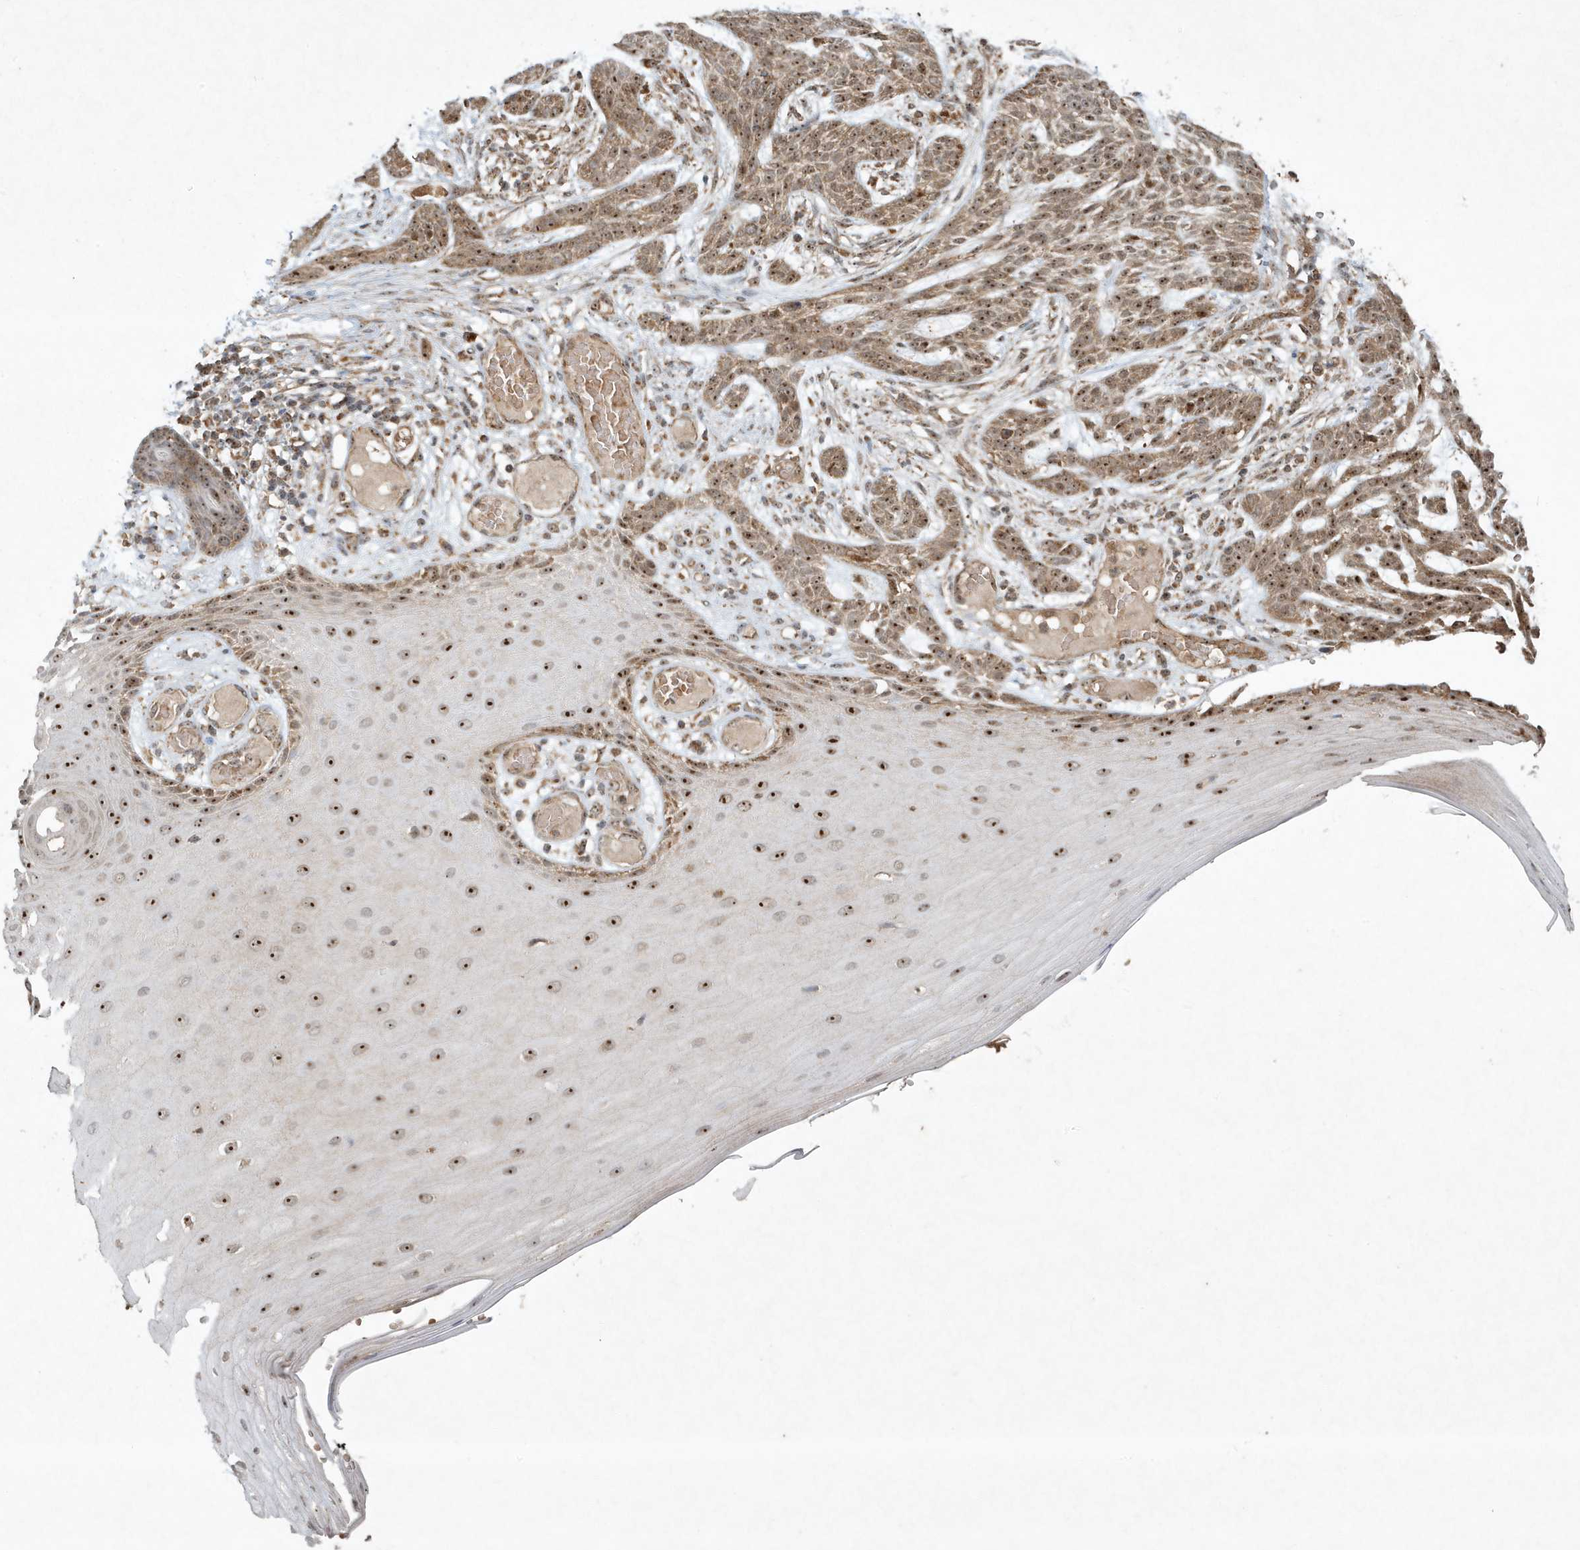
{"staining": {"intensity": "moderate", "quantity": ">75%", "location": "cytoplasmic/membranous,nuclear"}, "tissue": "skin cancer", "cell_type": "Tumor cells", "image_type": "cancer", "snomed": [{"axis": "morphology", "description": "Basal cell carcinoma"}, {"axis": "topography", "description": "Skin"}], "caption": "A brown stain labels moderate cytoplasmic/membranous and nuclear staining of a protein in skin cancer (basal cell carcinoma) tumor cells.", "gene": "ABCB9", "patient": {"sex": "female", "age": 59}}